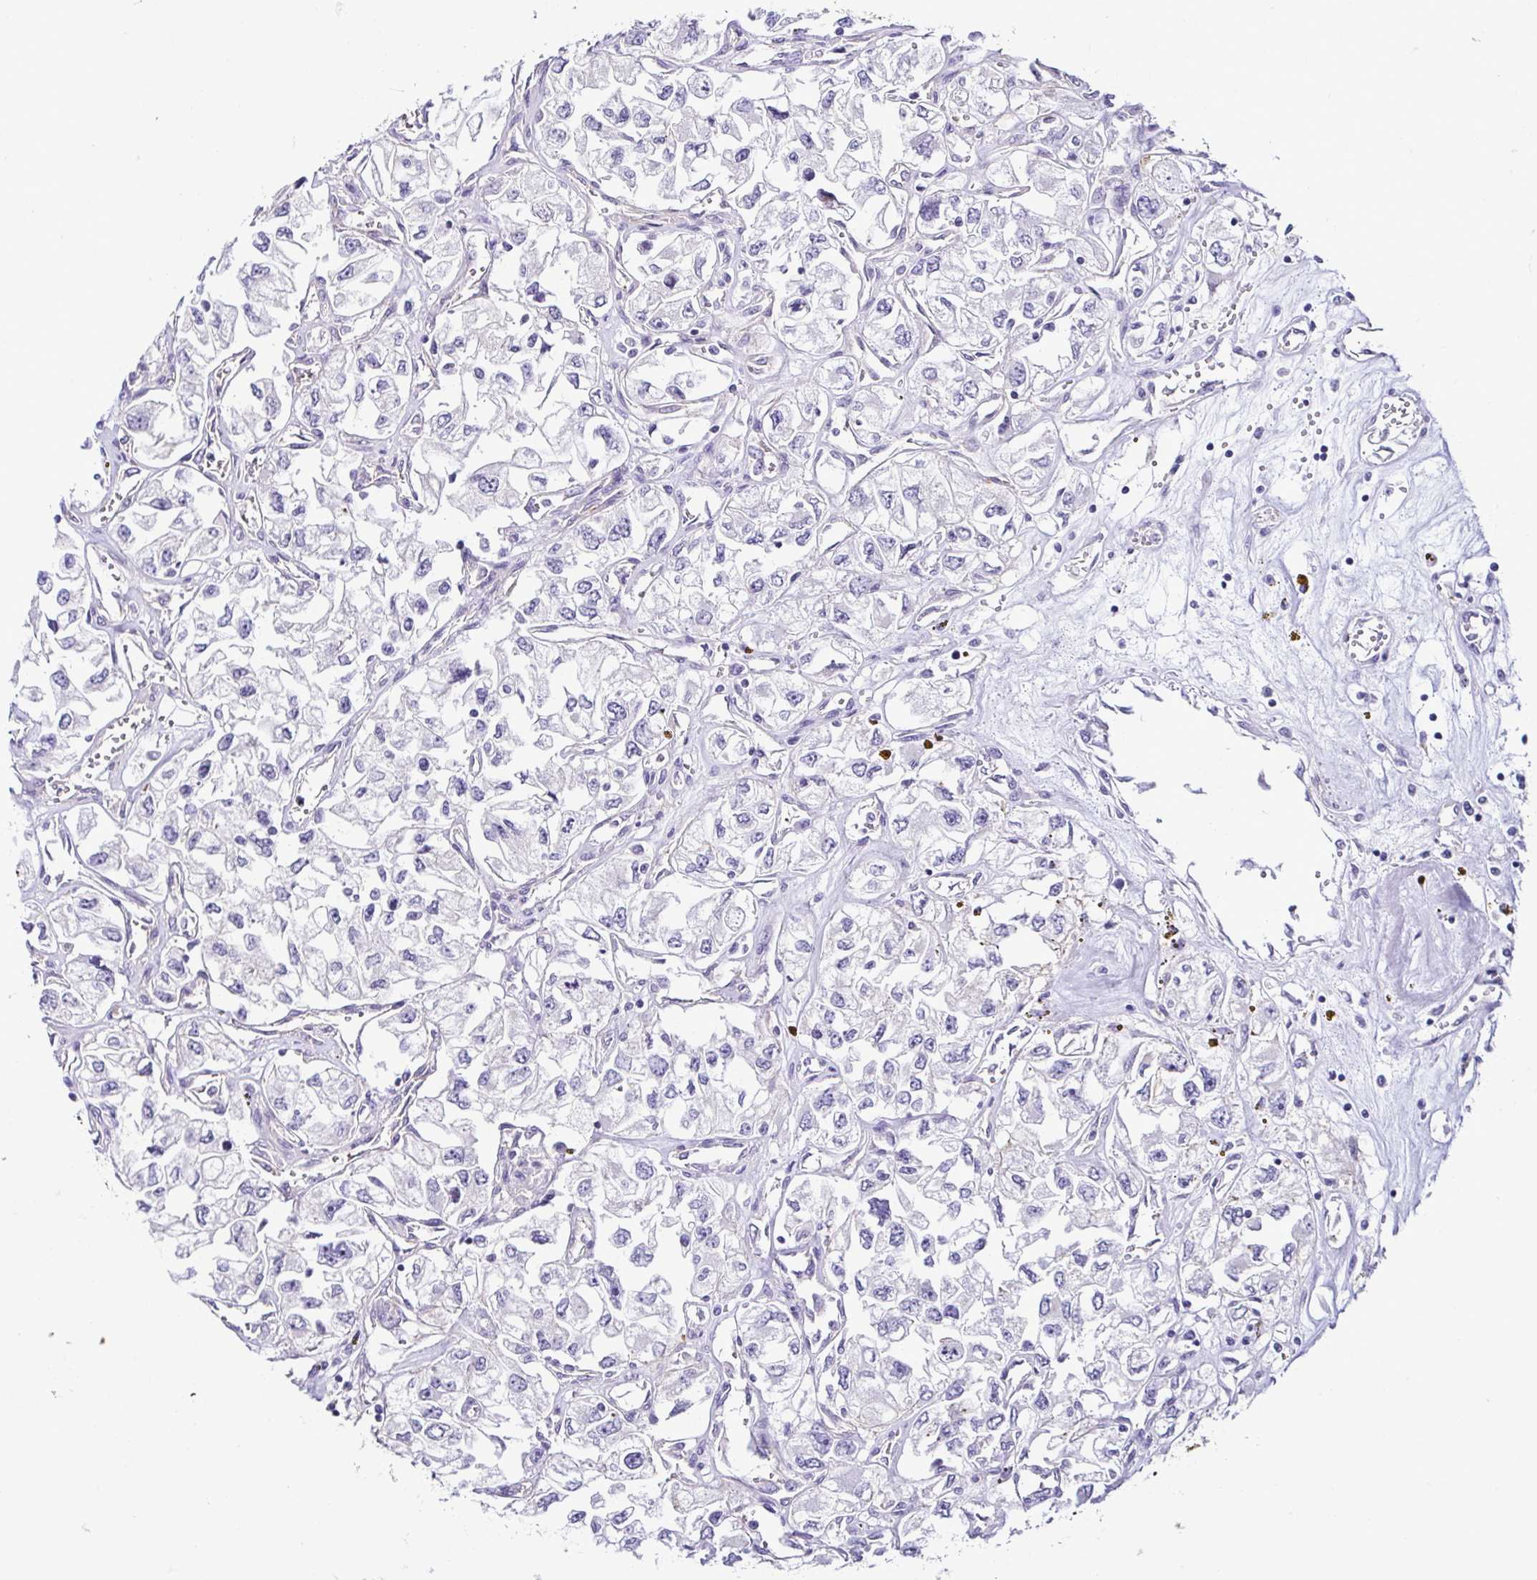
{"staining": {"intensity": "negative", "quantity": "none", "location": "none"}, "tissue": "renal cancer", "cell_type": "Tumor cells", "image_type": "cancer", "snomed": [{"axis": "morphology", "description": "Adenocarcinoma, NOS"}, {"axis": "topography", "description": "Kidney"}], "caption": "High magnification brightfield microscopy of renal cancer stained with DAB (brown) and counterstained with hematoxylin (blue): tumor cells show no significant expression.", "gene": "CASP14", "patient": {"sex": "female", "age": 59}}